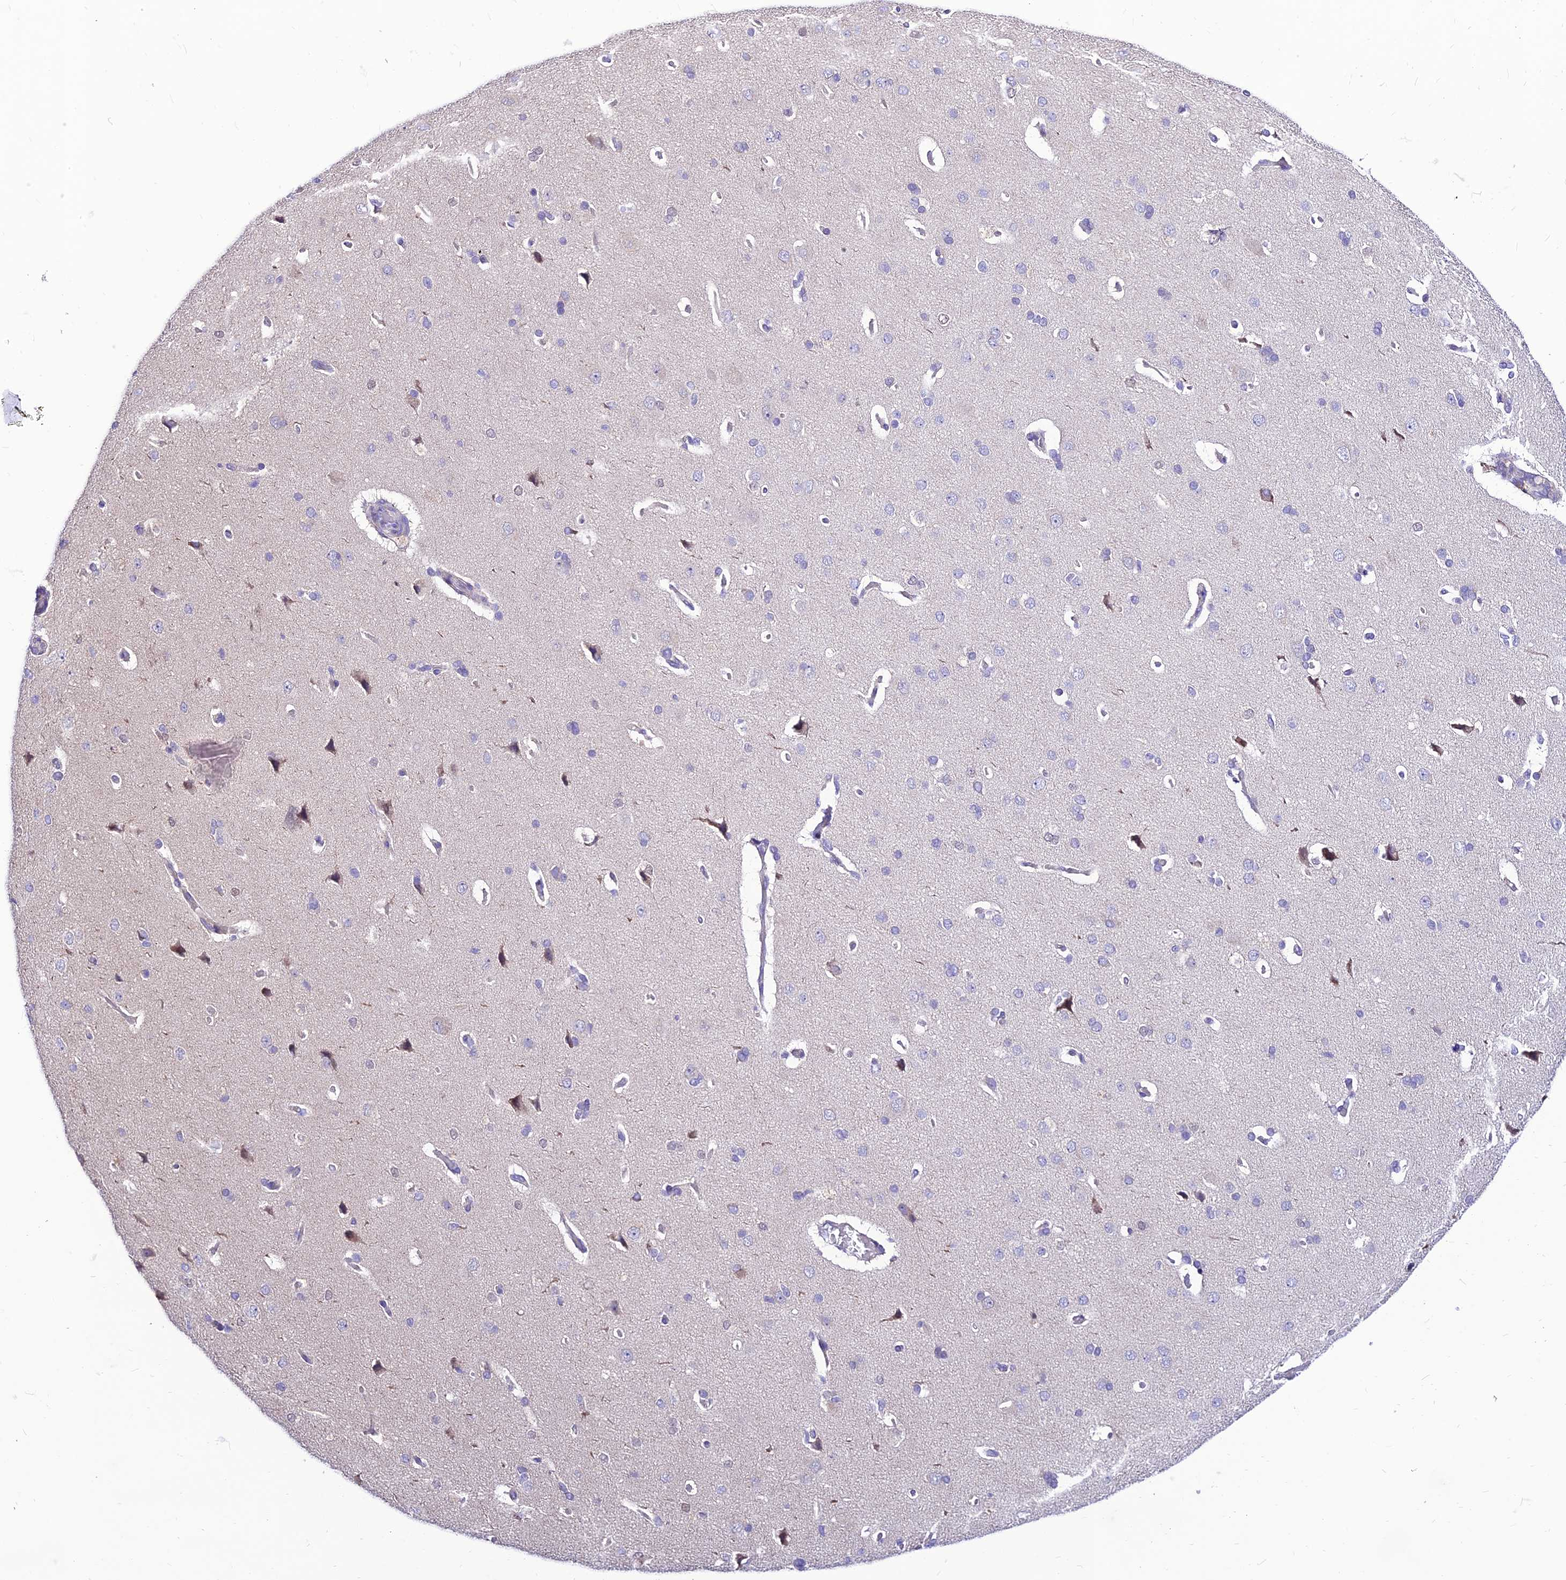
{"staining": {"intensity": "negative", "quantity": "none", "location": "none"}, "tissue": "cerebral cortex", "cell_type": "Endothelial cells", "image_type": "normal", "snomed": [{"axis": "morphology", "description": "Normal tissue, NOS"}, {"axis": "topography", "description": "Cerebral cortex"}], "caption": "This is a micrograph of IHC staining of unremarkable cerebral cortex, which shows no positivity in endothelial cells.", "gene": "C6orf132", "patient": {"sex": "male", "age": 62}}